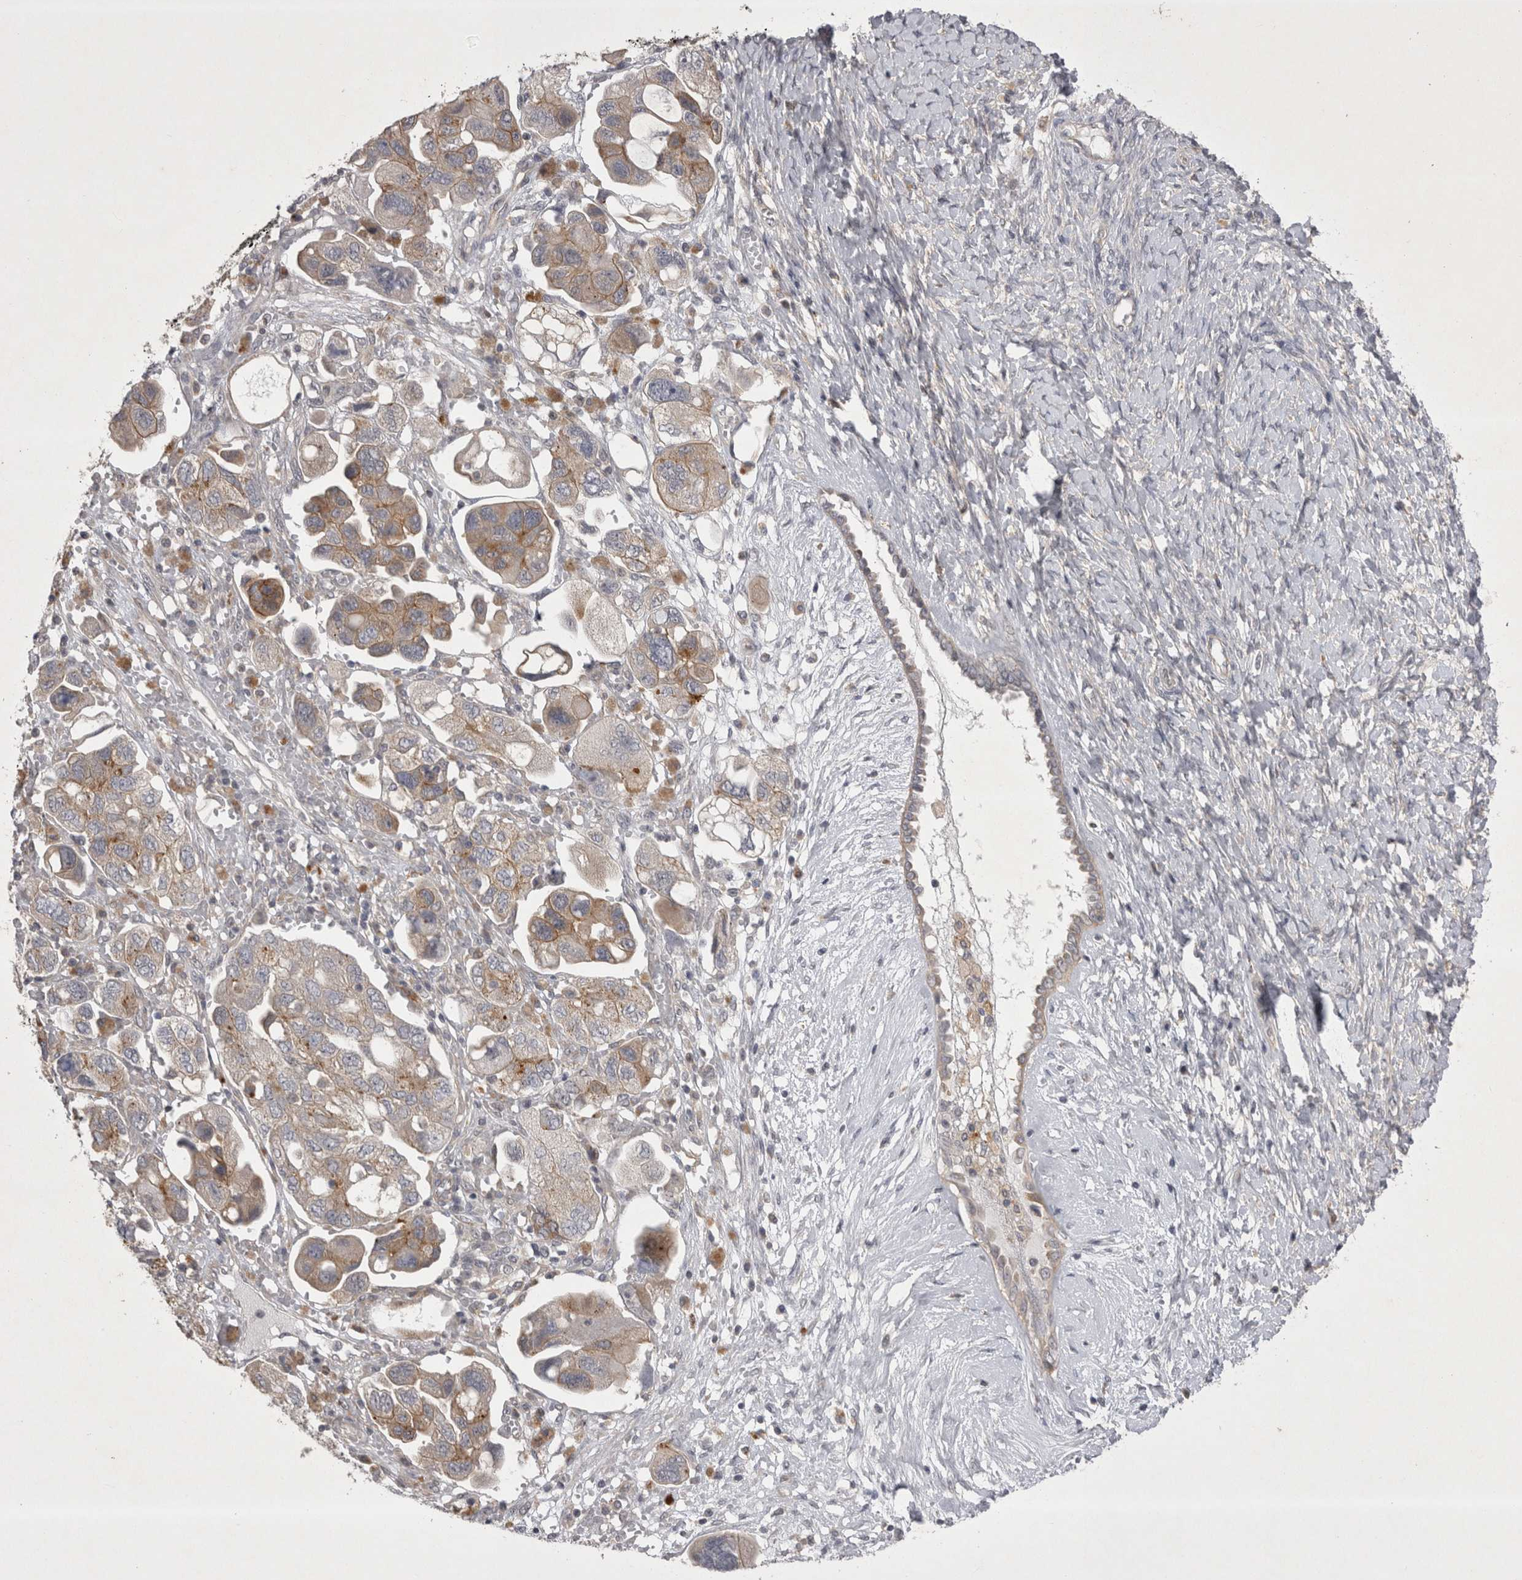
{"staining": {"intensity": "weak", "quantity": "25%-75%", "location": "cytoplasmic/membranous"}, "tissue": "ovarian cancer", "cell_type": "Tumor cells", "image_type": "cancer", "snomed": [{"axis": "morphology", "description": "Carcinoma, NOS"}, {"axis": "morphology", "description": "Cystadenocarcinoma, serous, NOS"}, {"axis": "topography", "description": "Ovary"}], "caption": "This is a histology image of immunohistochemistry (IHC) staining of carcinoma (ovarian), which shows weak positivity in the cytoplasmic/membranous of tumor cells.", "gene": "CTBS", "patient": {"sex": "female", "age": 69}}